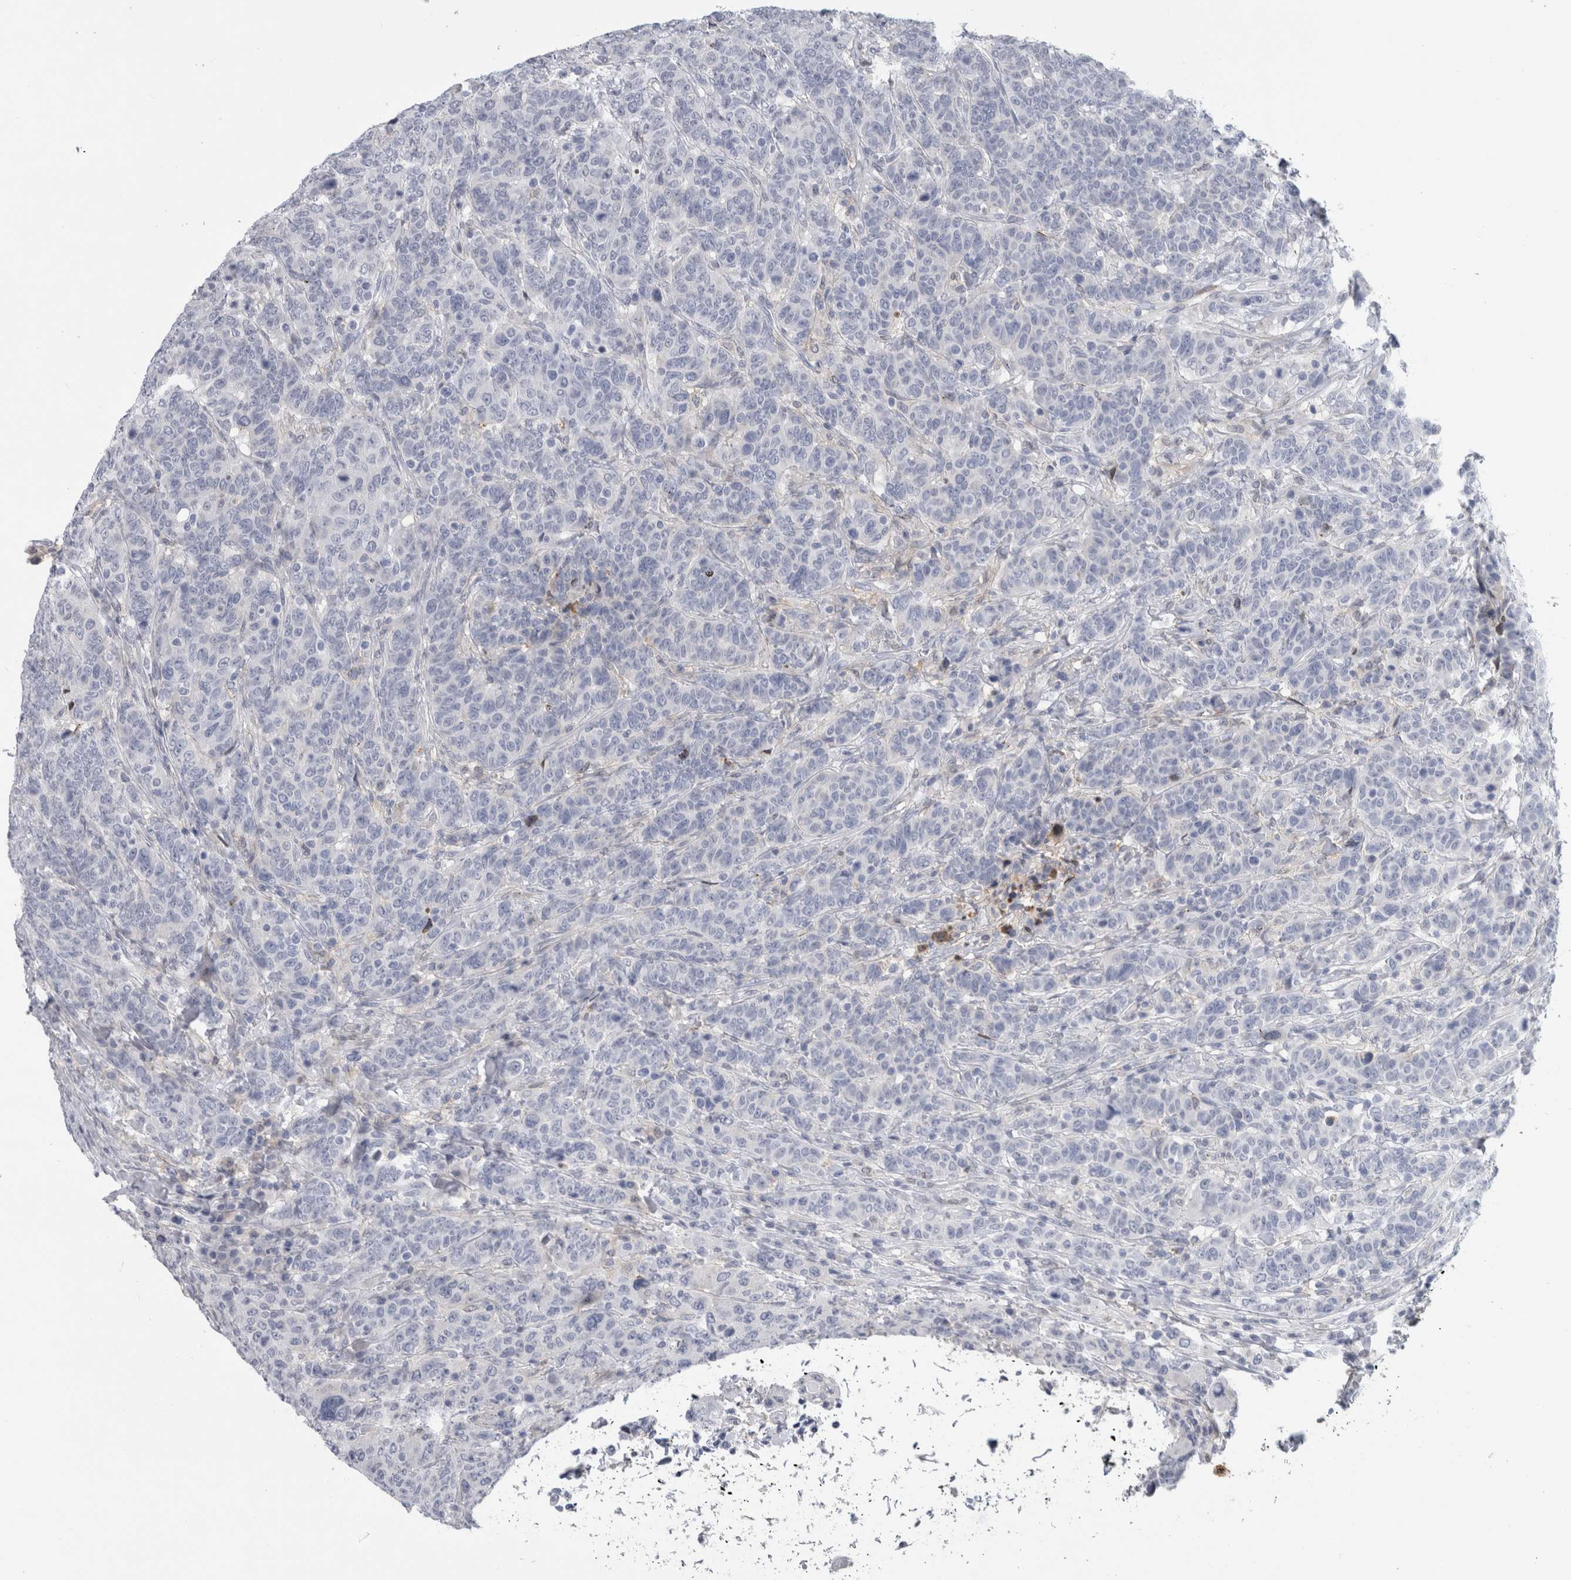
{"staining": {"intensity": "negative", "quantity": "none", "location": "none"}, "tissue": "breast cancer", "cell_type": "Tumor cells", "image_type": "cancer", "snomed": [{"axis": "morphology", "description": "Duct carcinoma"}, {"axis": "topography", "description": "Breast"}], "caption": "IHC of human breast cancer exhibits no expression in tumor cells. (DAB (3,3'-diaminobenzidine) immunohistochemistry, high magnification).", "gene": "DNAJC24", "patient": {"sex": "female", "age": 37}}